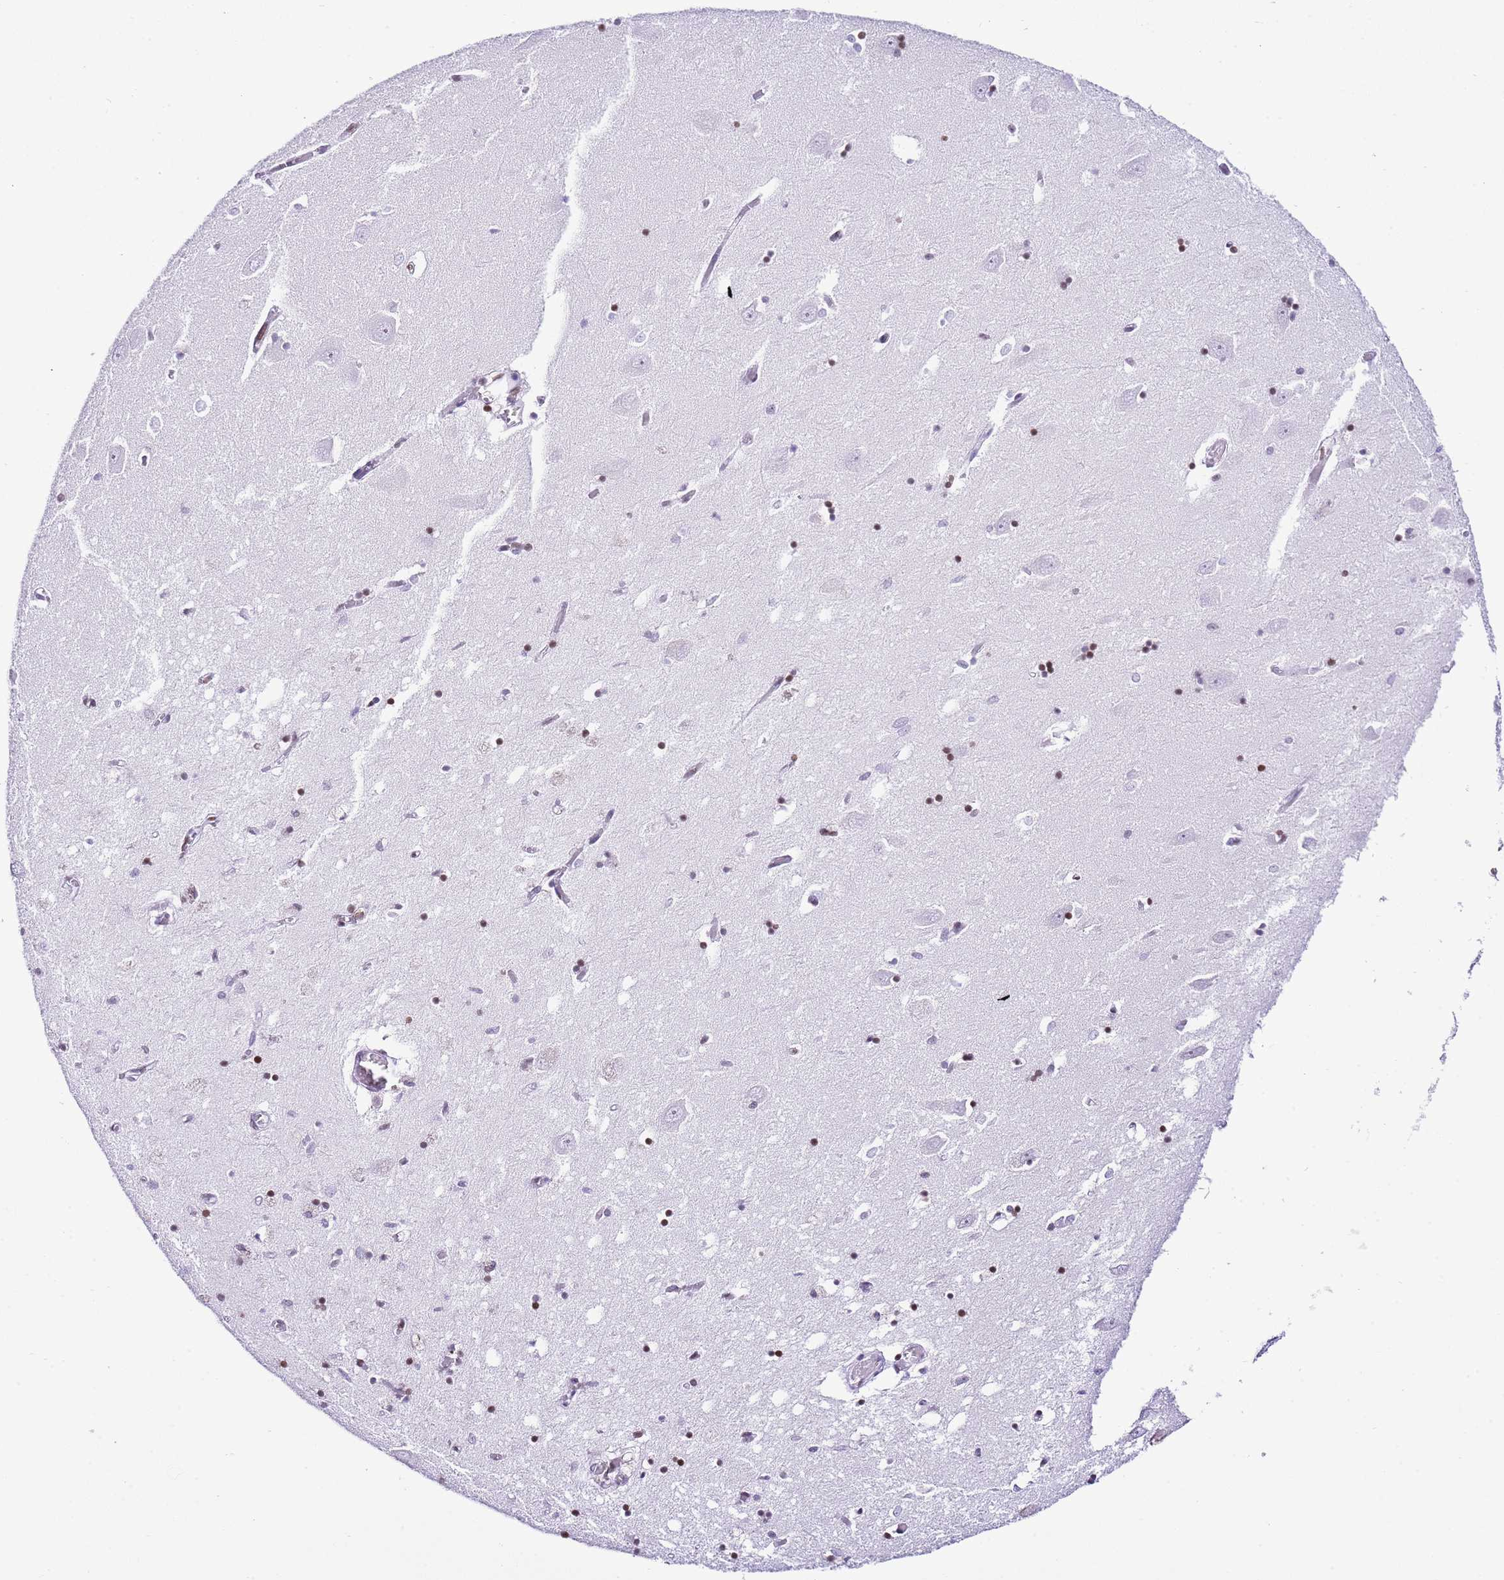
{"staining": {"intensity": "moderate", "quantity": "25%-75%", "location": "nuclear"}, "tissue": "hippocampus", "cell_type": "Glial cells", "image_type": "normal", "snomed": [{"axis": "morphology", "description": "Normal tissue, NOS"}, {"axis": "topography", "description": "Hippocampus"}], "caption": "Immunohistochemistry of unremarkable hippocampus displays medium levels of moderate nuclear positivity in approximately 25%-75% of glial cells.", "gene": "PRR15", "patient": {"sex": "male", "age": 70}}